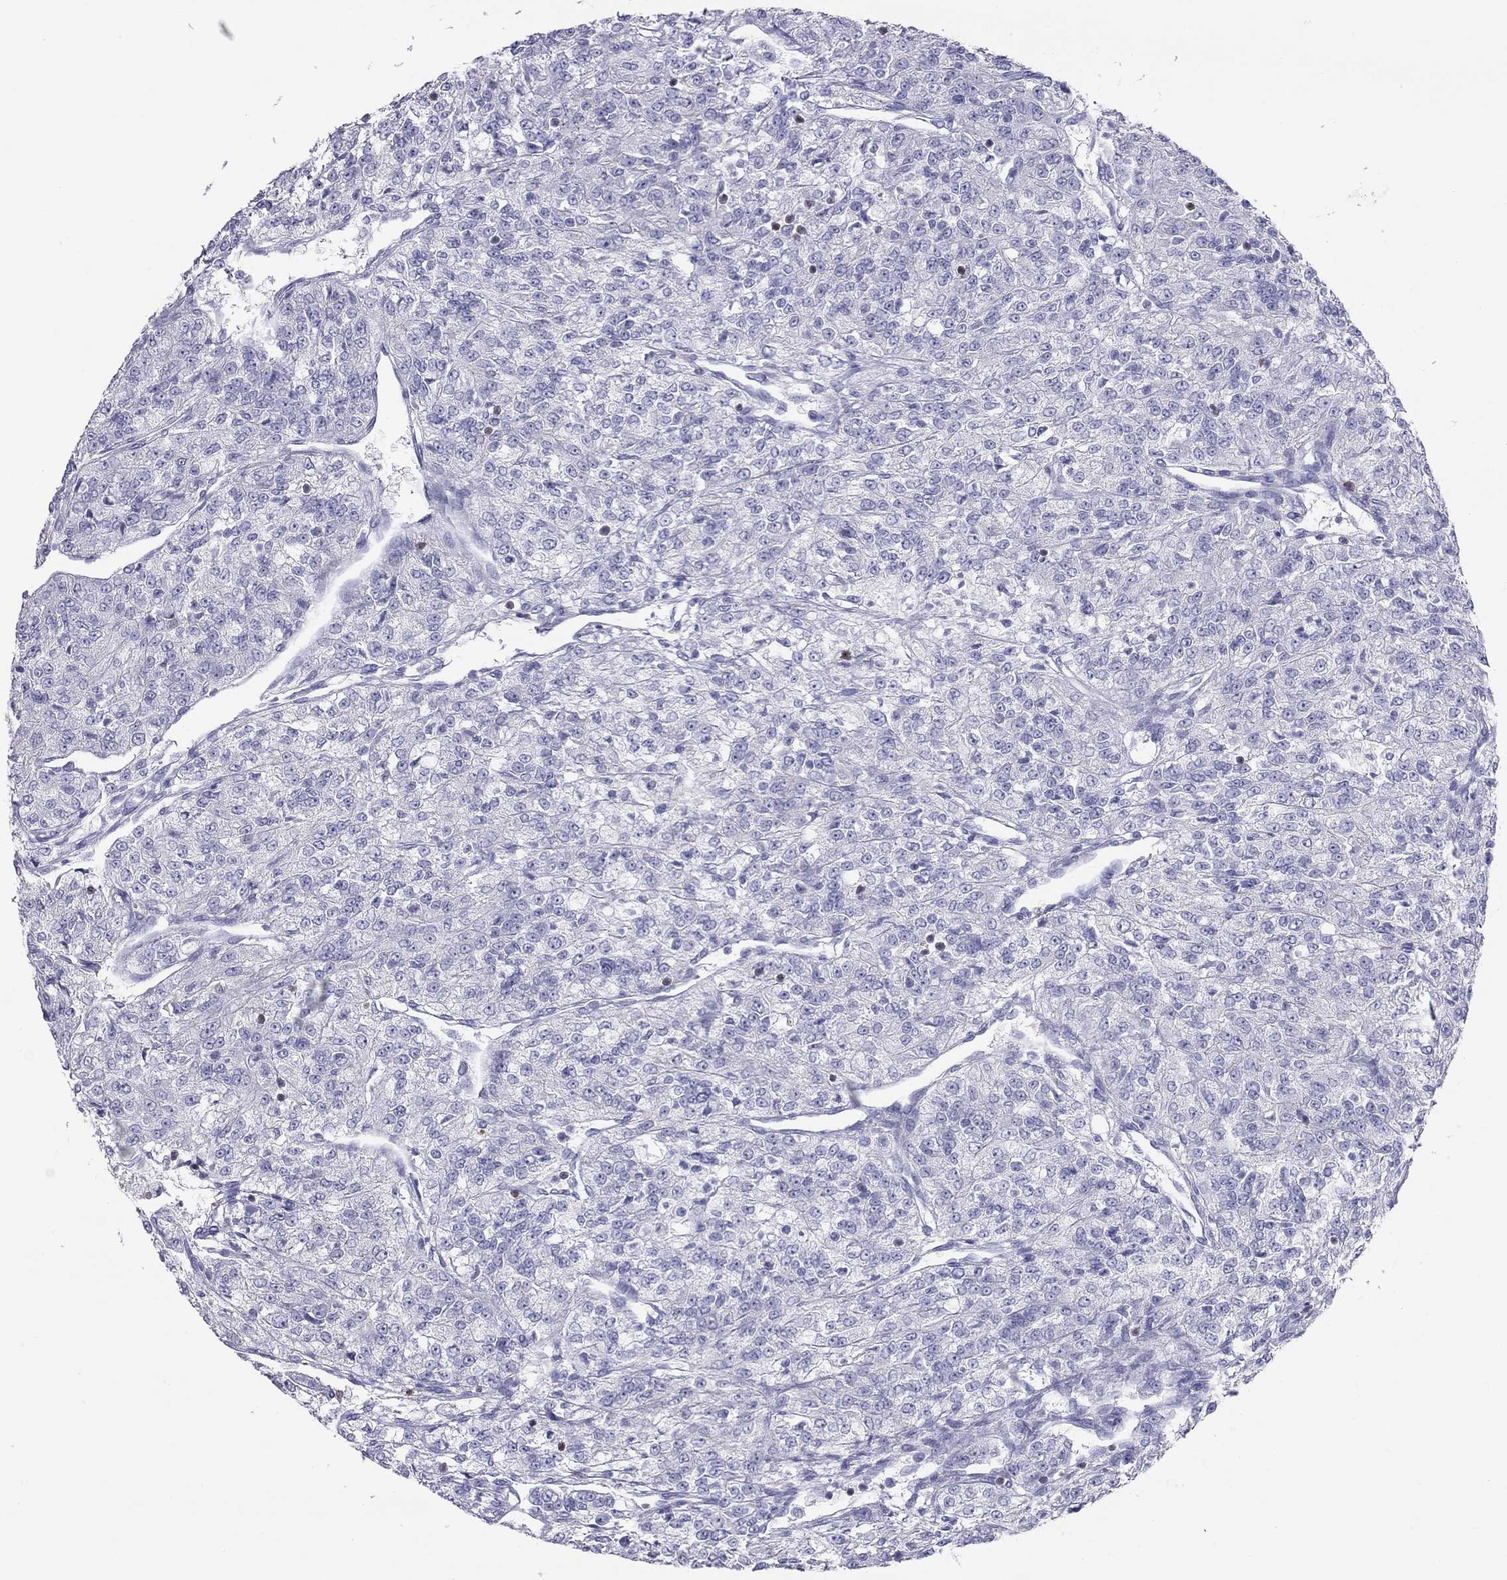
{"staining": {"intensity": "negative", "quantity": "none", "location": "none"}, "tissue": "renal cancer", "cell_type": "Tumor cells", "image_type": "cancer", "snomed": [{"axis": "morphology", "description": "Adenocarcinoma, NOS"}, {"axis": "topography", "description": "Kidney"}], "caption": "Immunohistochemical staining of renal cancer demonstrates no significant staining in tumor cells. (Stains: DAB (3,3'-diaminobenzidine) immunohistochemistry (IHC) with hematoxylin counter stain, Microscopy: brightfield microscopy at high magnification).", "gene": "SH2D2A", "patient": {"sex": "female", "age": 63}}